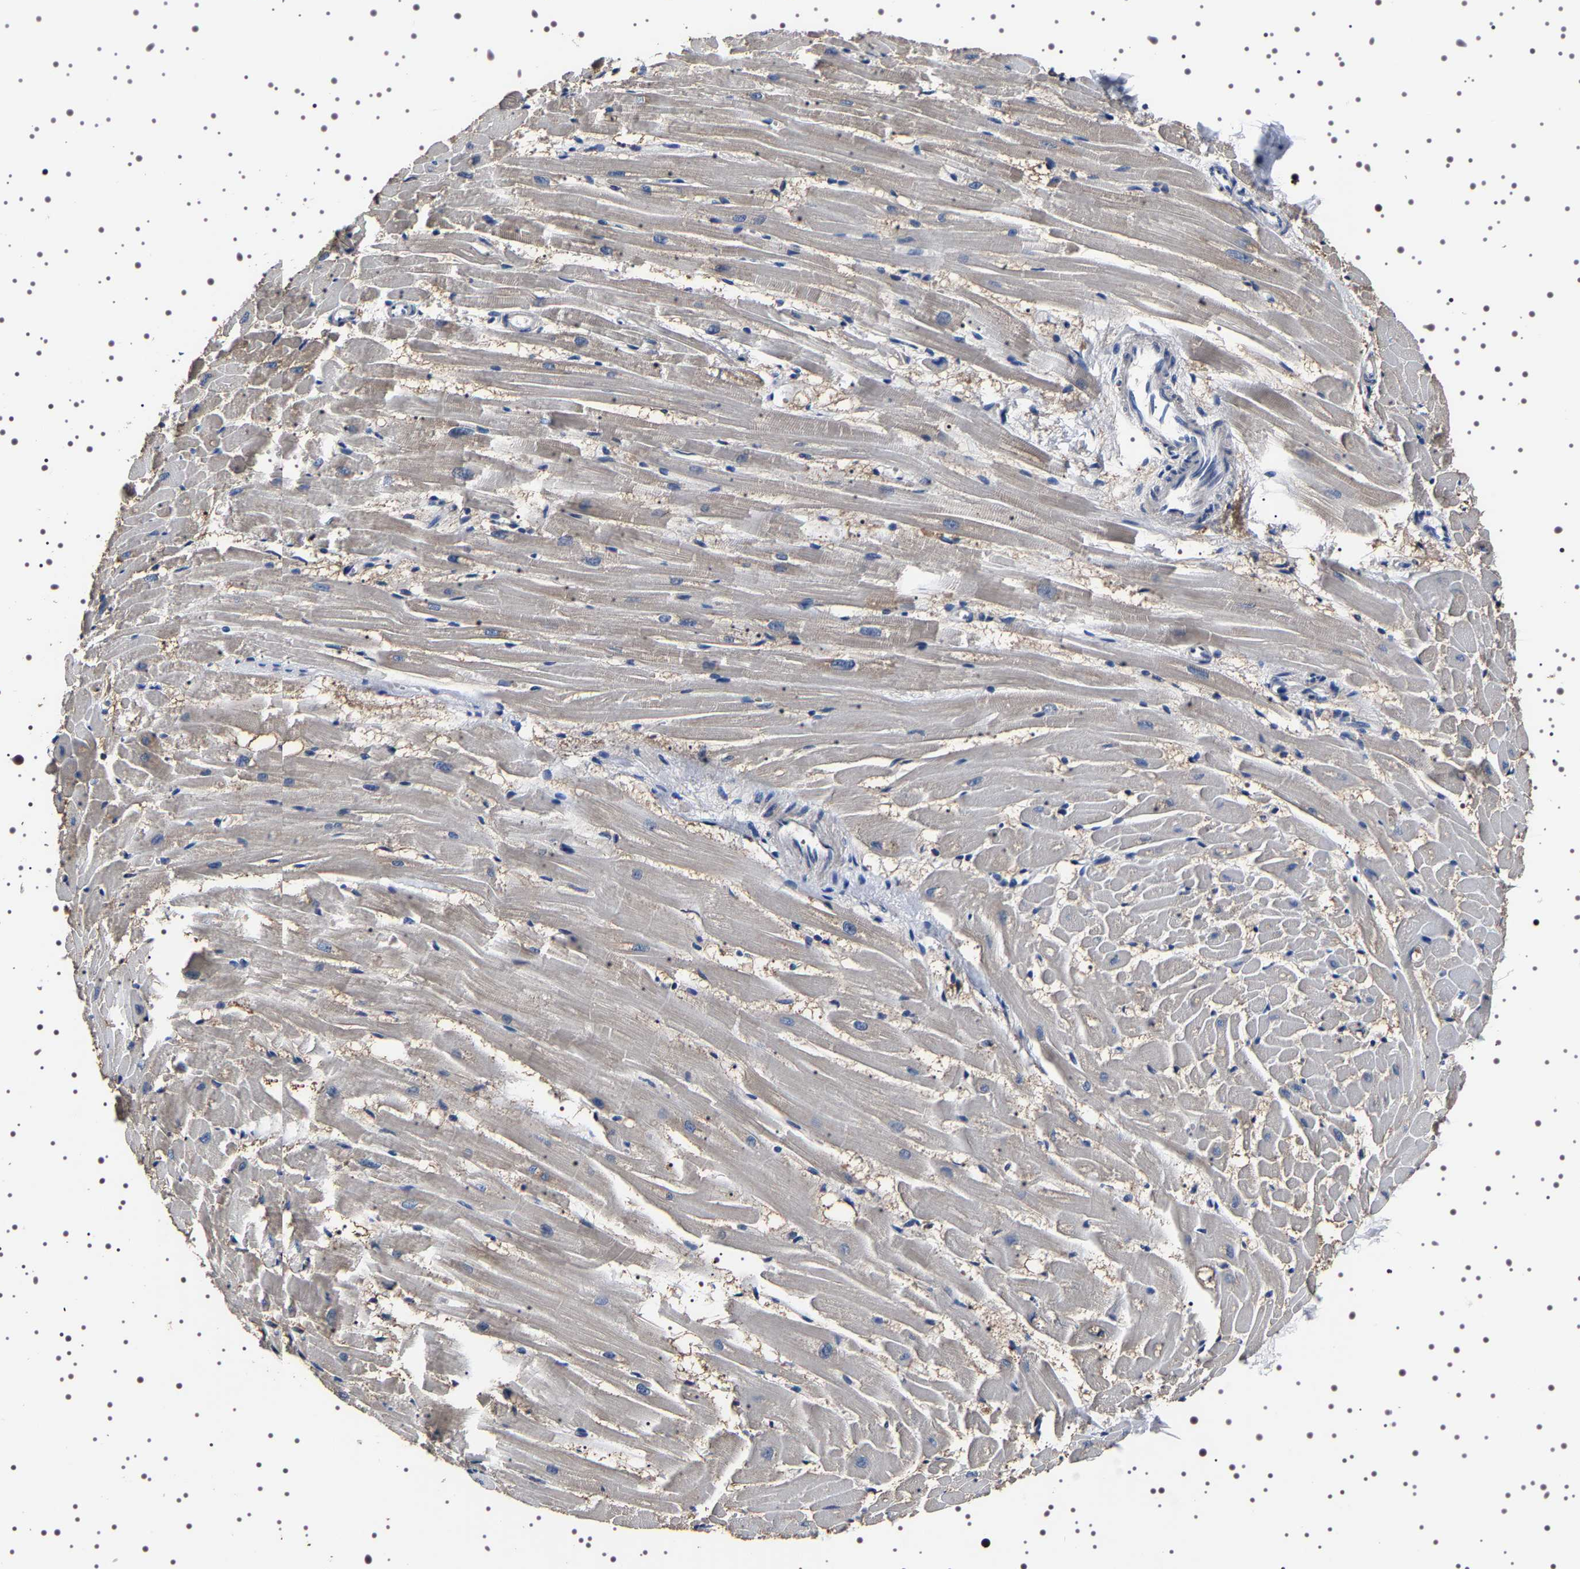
{"staining": {"intensity": "weak", "quantity": "<25%", "location": "cytoplasmic/membranous"}, "tissue": "heart muscle", "cell_type": "Cardiomyocytes", "image_type": "normal", "snomed": [{"axis": "morphology", "description": "Normal tissue, NOS"}, {"axis": "topography", "description": "Heart"}], "caption": "Heart muscle was stained to show a protein in brown. There is no significant expression in cardiomyocytes. (DAB IHC with hematoxylin counter stain).", "gene": "TARBP1", "patient": {"sex": "female", "age": 19}}